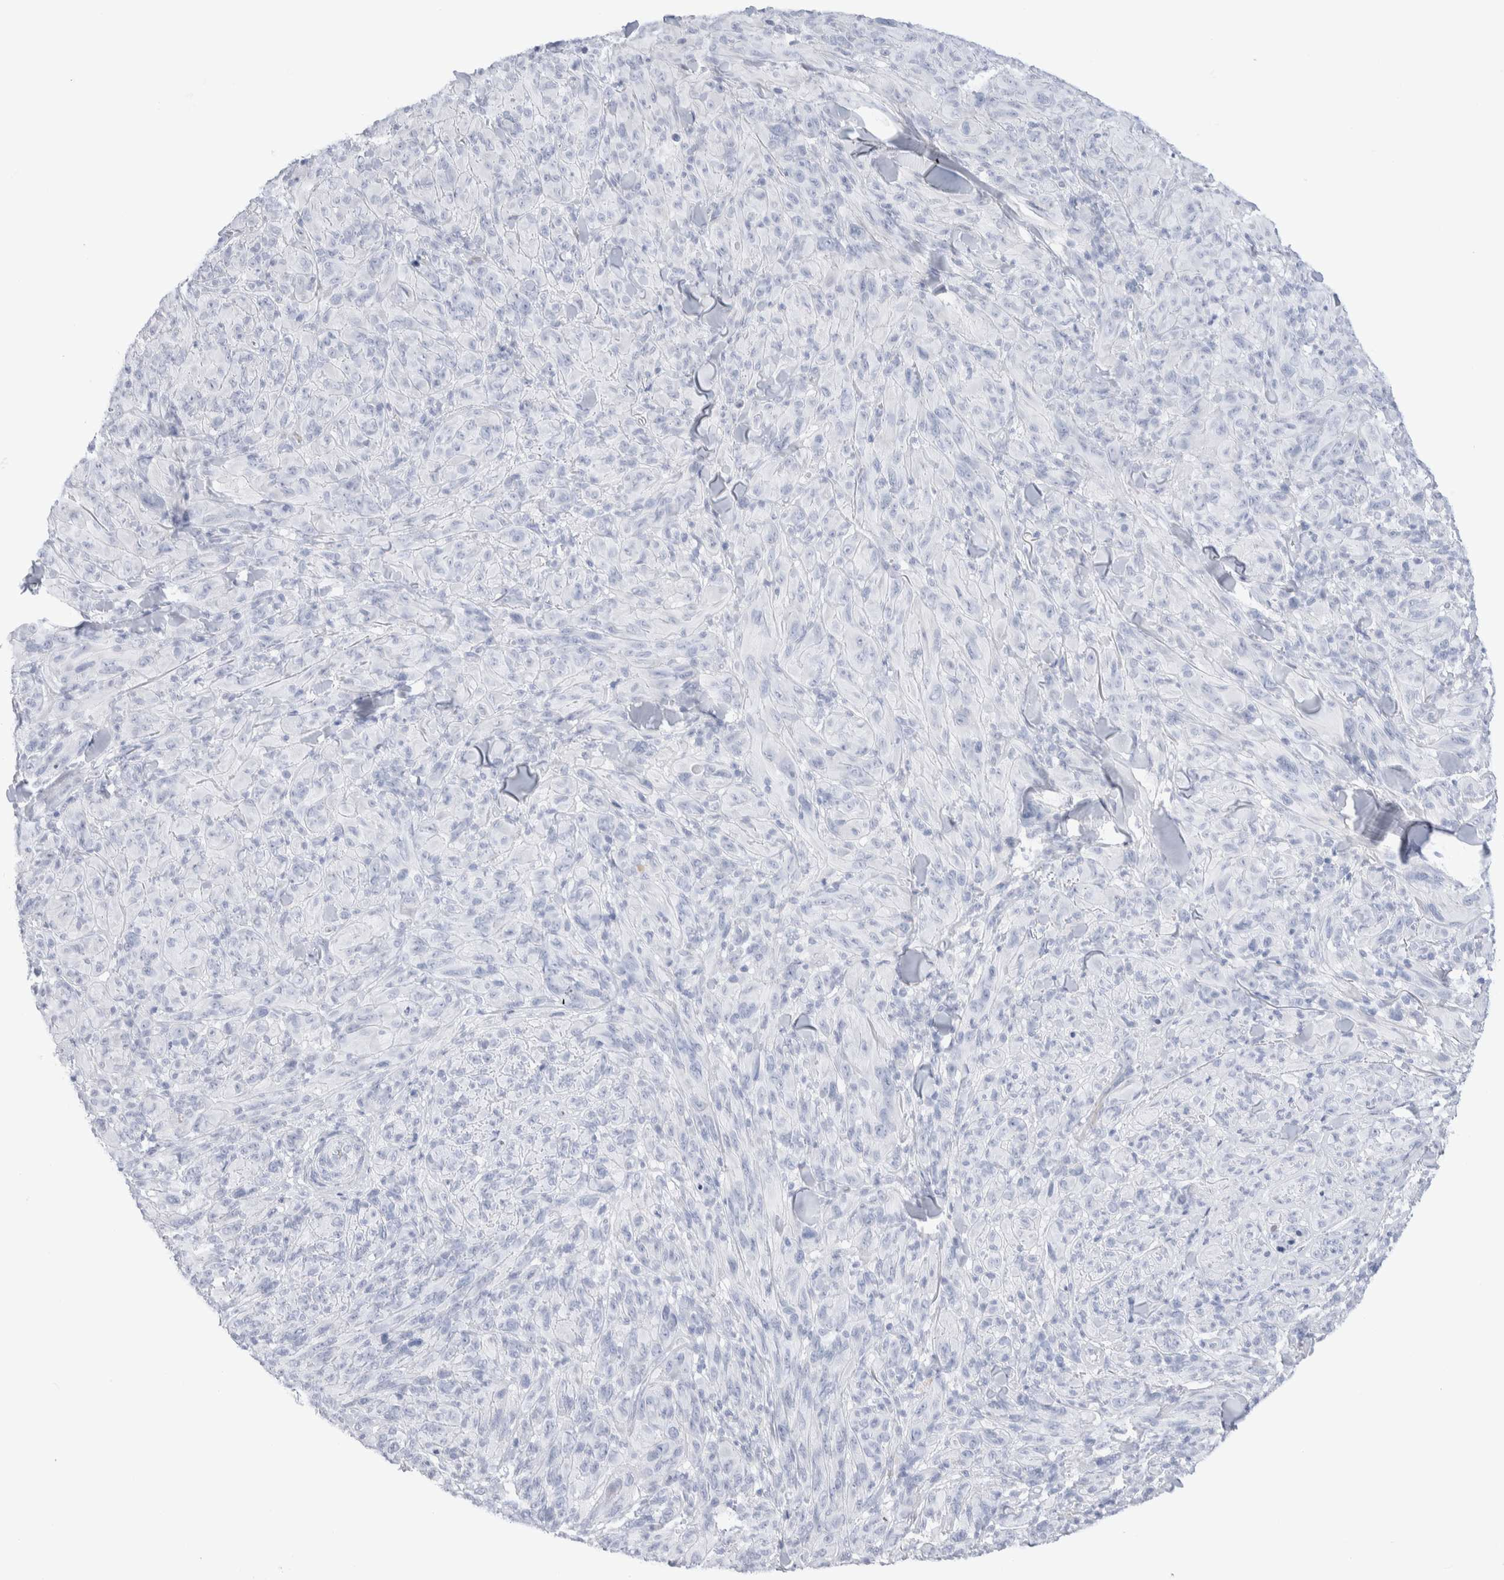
{"staining": {"intensity": "negative", "quantity": "none", "location": "none"}, "tissue": "melanoma", "cell_type": "Tumor cells", "image_type": "cancer", "snomed": [{"axis": "morphology", "description": "Malignant melanoma, NOS"}, {"axis": "topography", "description": "Skin of head"}], "caption": "High power microscopy histopathology image of an immunohistochemistry (IHC) histopathology image of malignant melanoma, revealing no significant staining in tumor cells. The staining is performed using DAB (3,3'-diaminobenzidine) brown chromogen with nuclei counter-stained in using hematoxylin.", "gene": "GDA", "patient": {"sex": "male", "age": 96}}